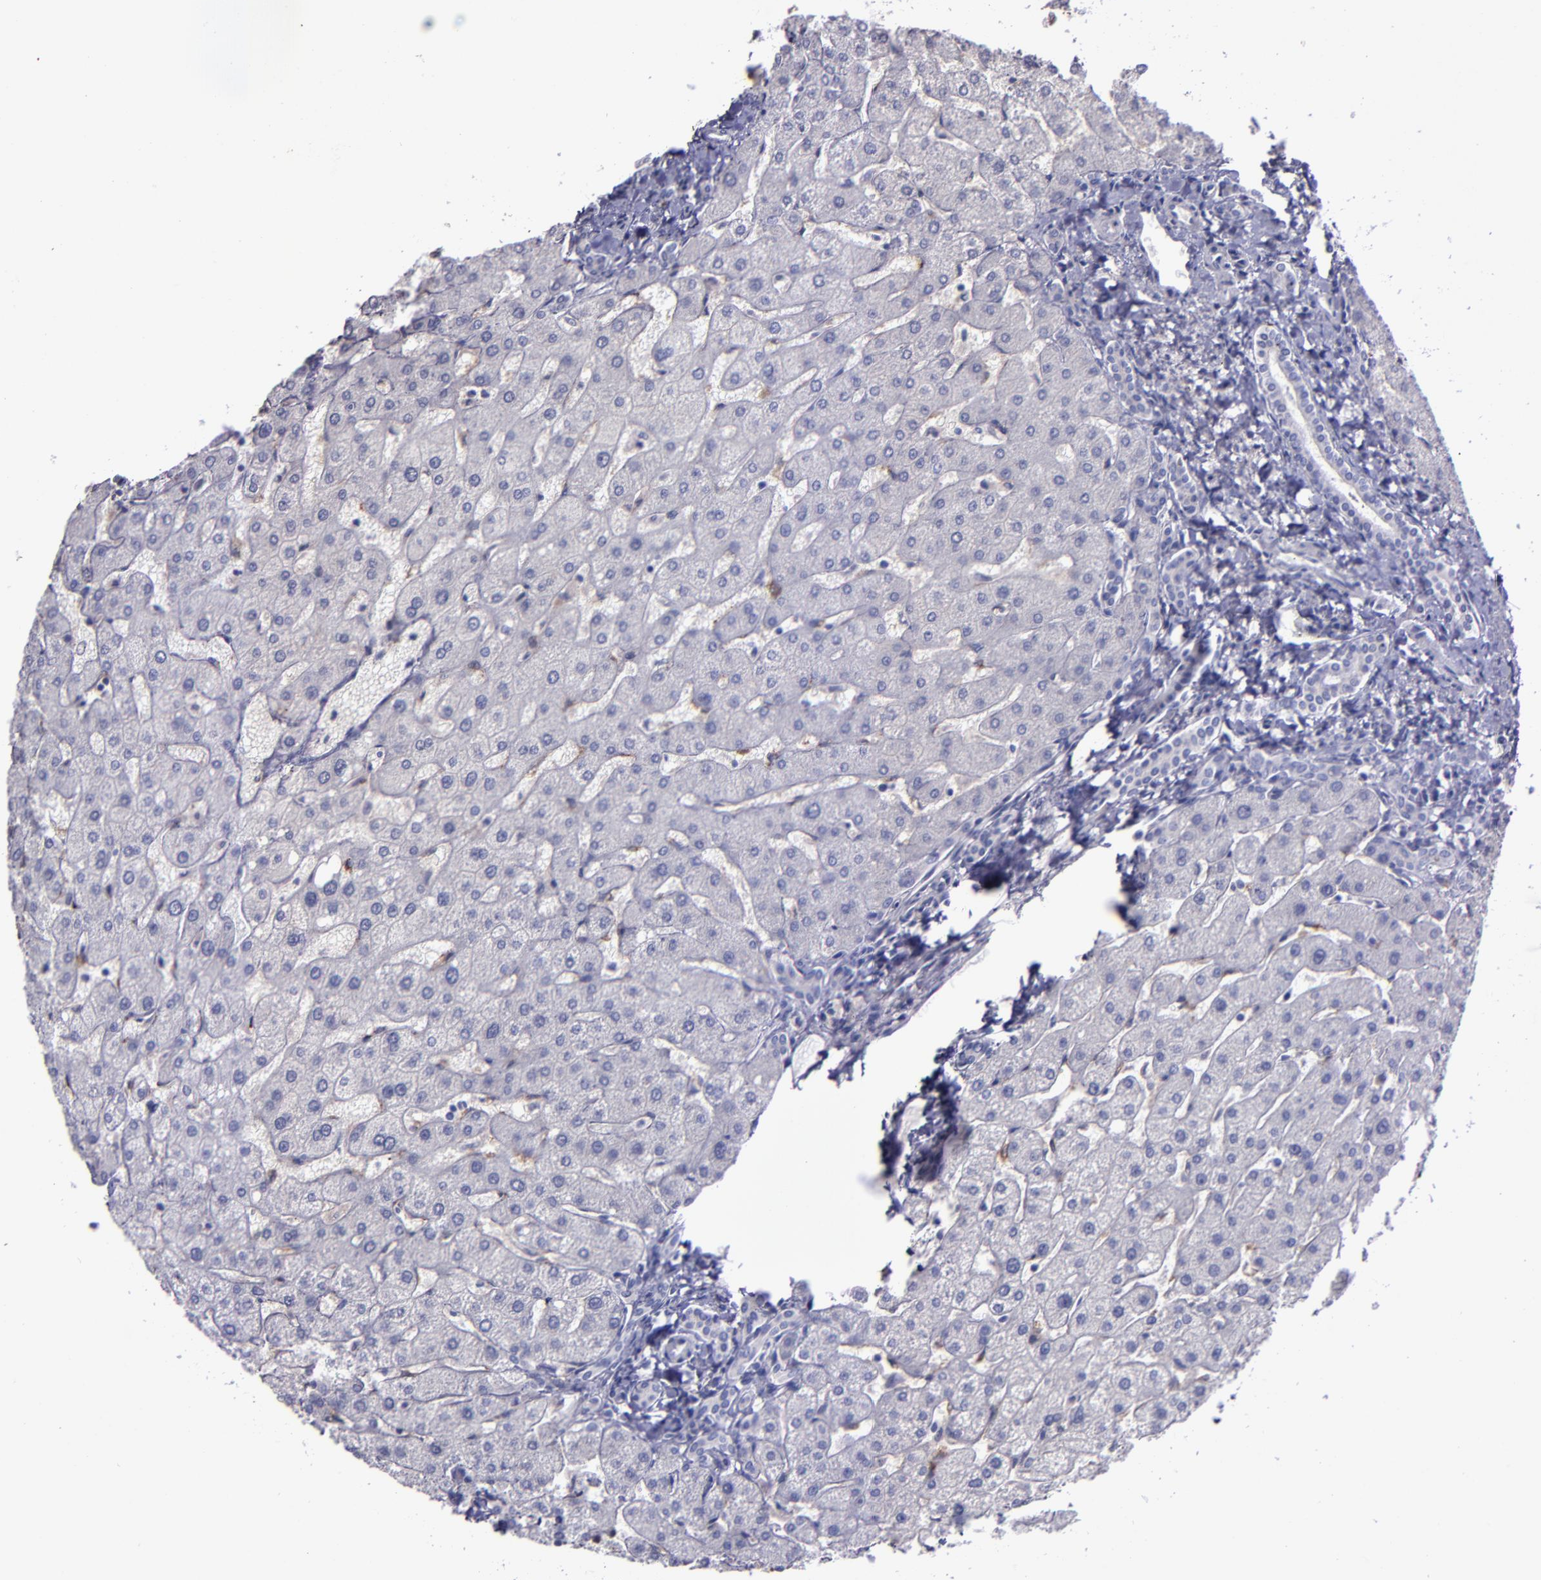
{"staining": {"intensity": "negative", "quantity": "none", "location": "none"}, "tissue": "liver", "cell_type": "Cholangiocytes", "image_type": "normal", "snomed": [{"axis": "morphology", "description": "Normal tissue, NOS"}, {"axis": "topography", "description": "Liver"}], "caption": "Image shows no protein staining in cholangiocytes of benign liver. (IHC, brightfield microscopy, high magnification).", "gene": "MASP1", "patient": {"sex": "male", "age": 67}}